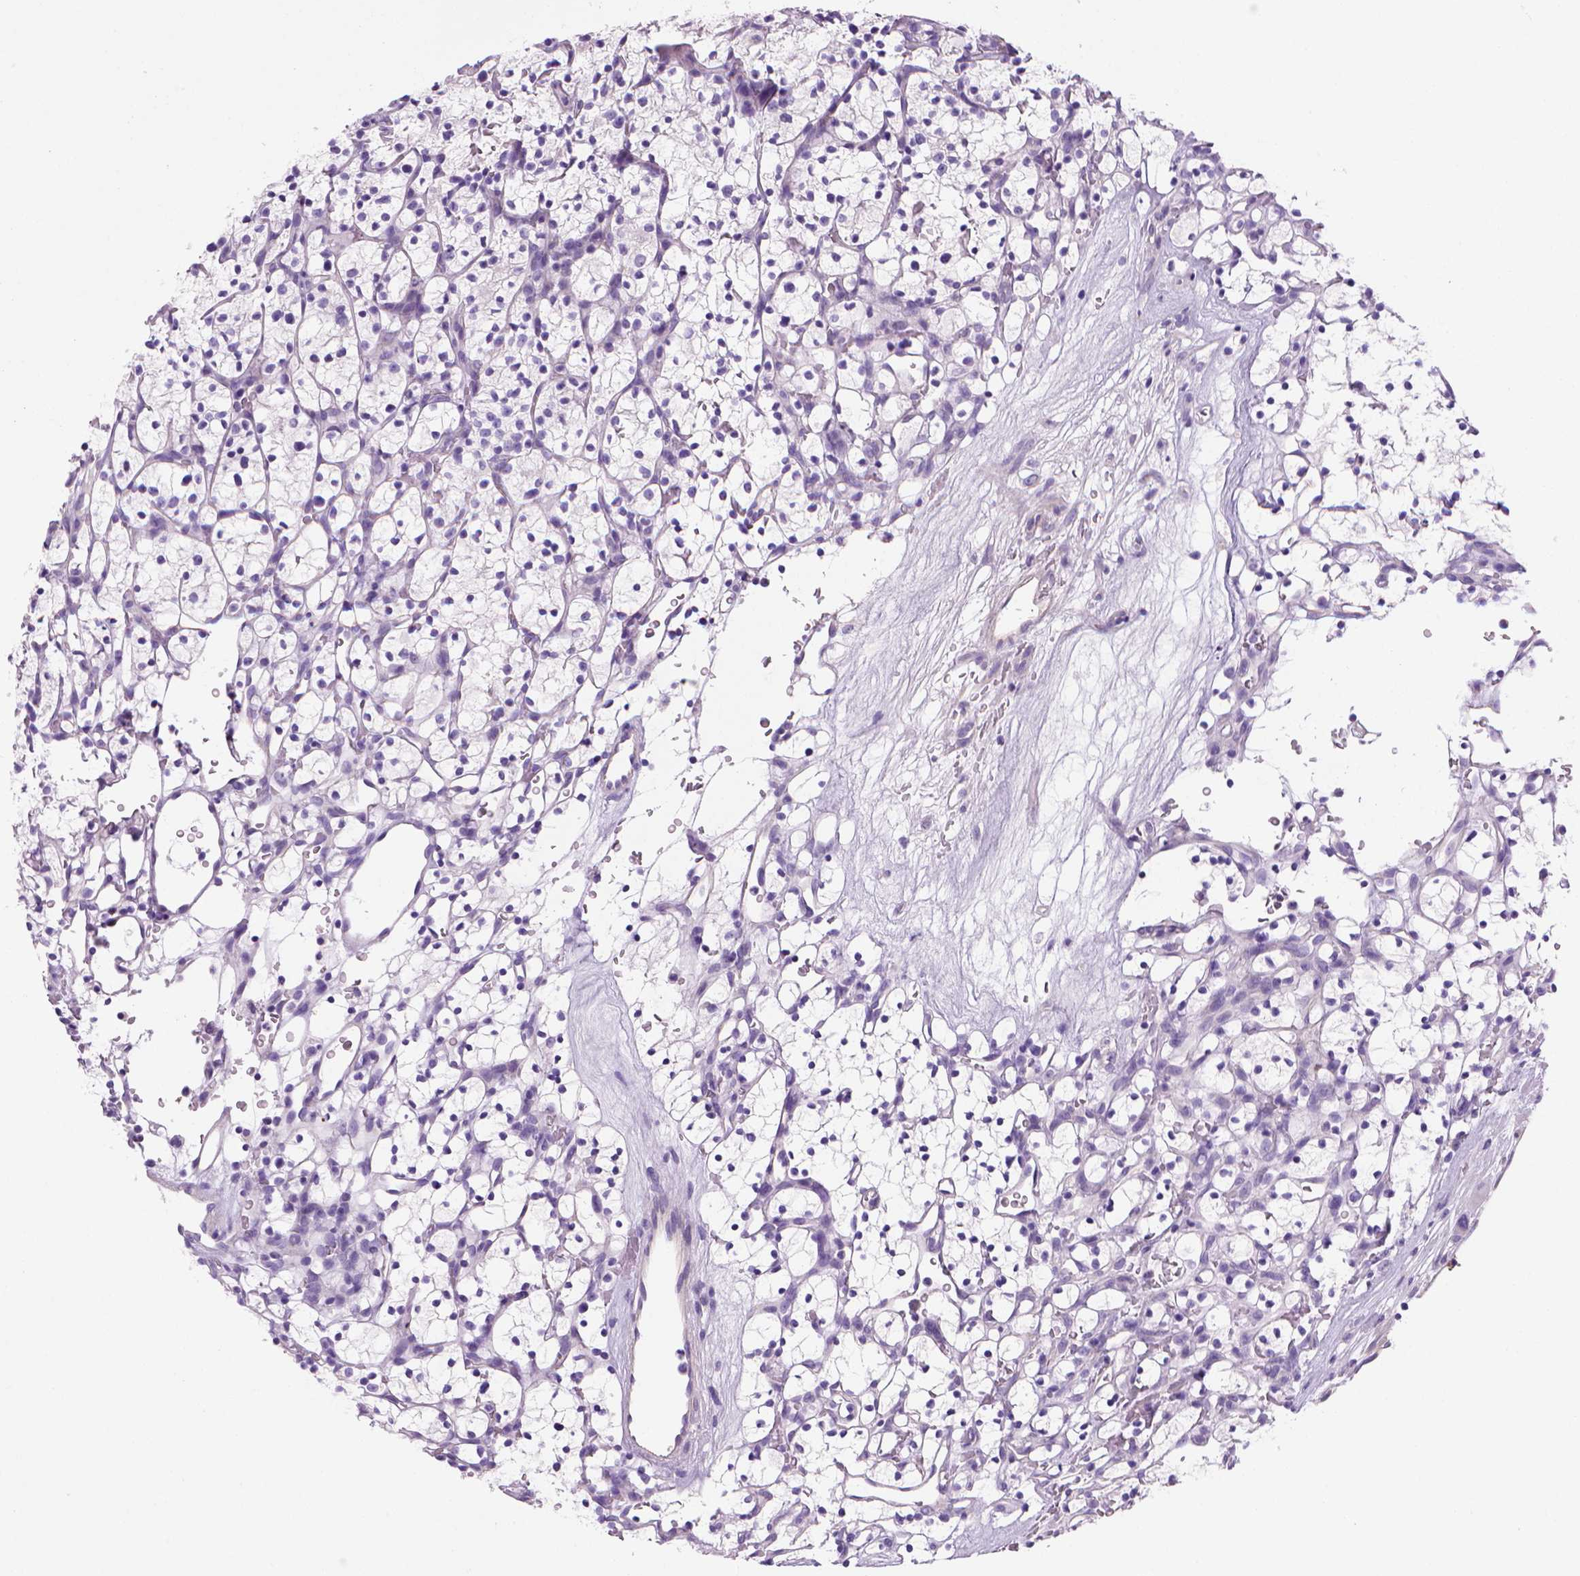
{"staining": {"intensity": "negative", "quantity": "none", "location": "none"}, "tissue": "renal cancer", "cell_type": "Tumor cells", "image_type": "cancer", "snomed": [{"axis": "morphology", "description": "Adenocarcinoma, NOS"}, {"axis": "topography", "description": "Kidney"}], "caption": "Photomicrograph shows no protein expression in tumor cells of adenocarcinoma (renal) tissue.", "gene": "ARHGEF33", "patient": {"sex": "female", "age": 64}}